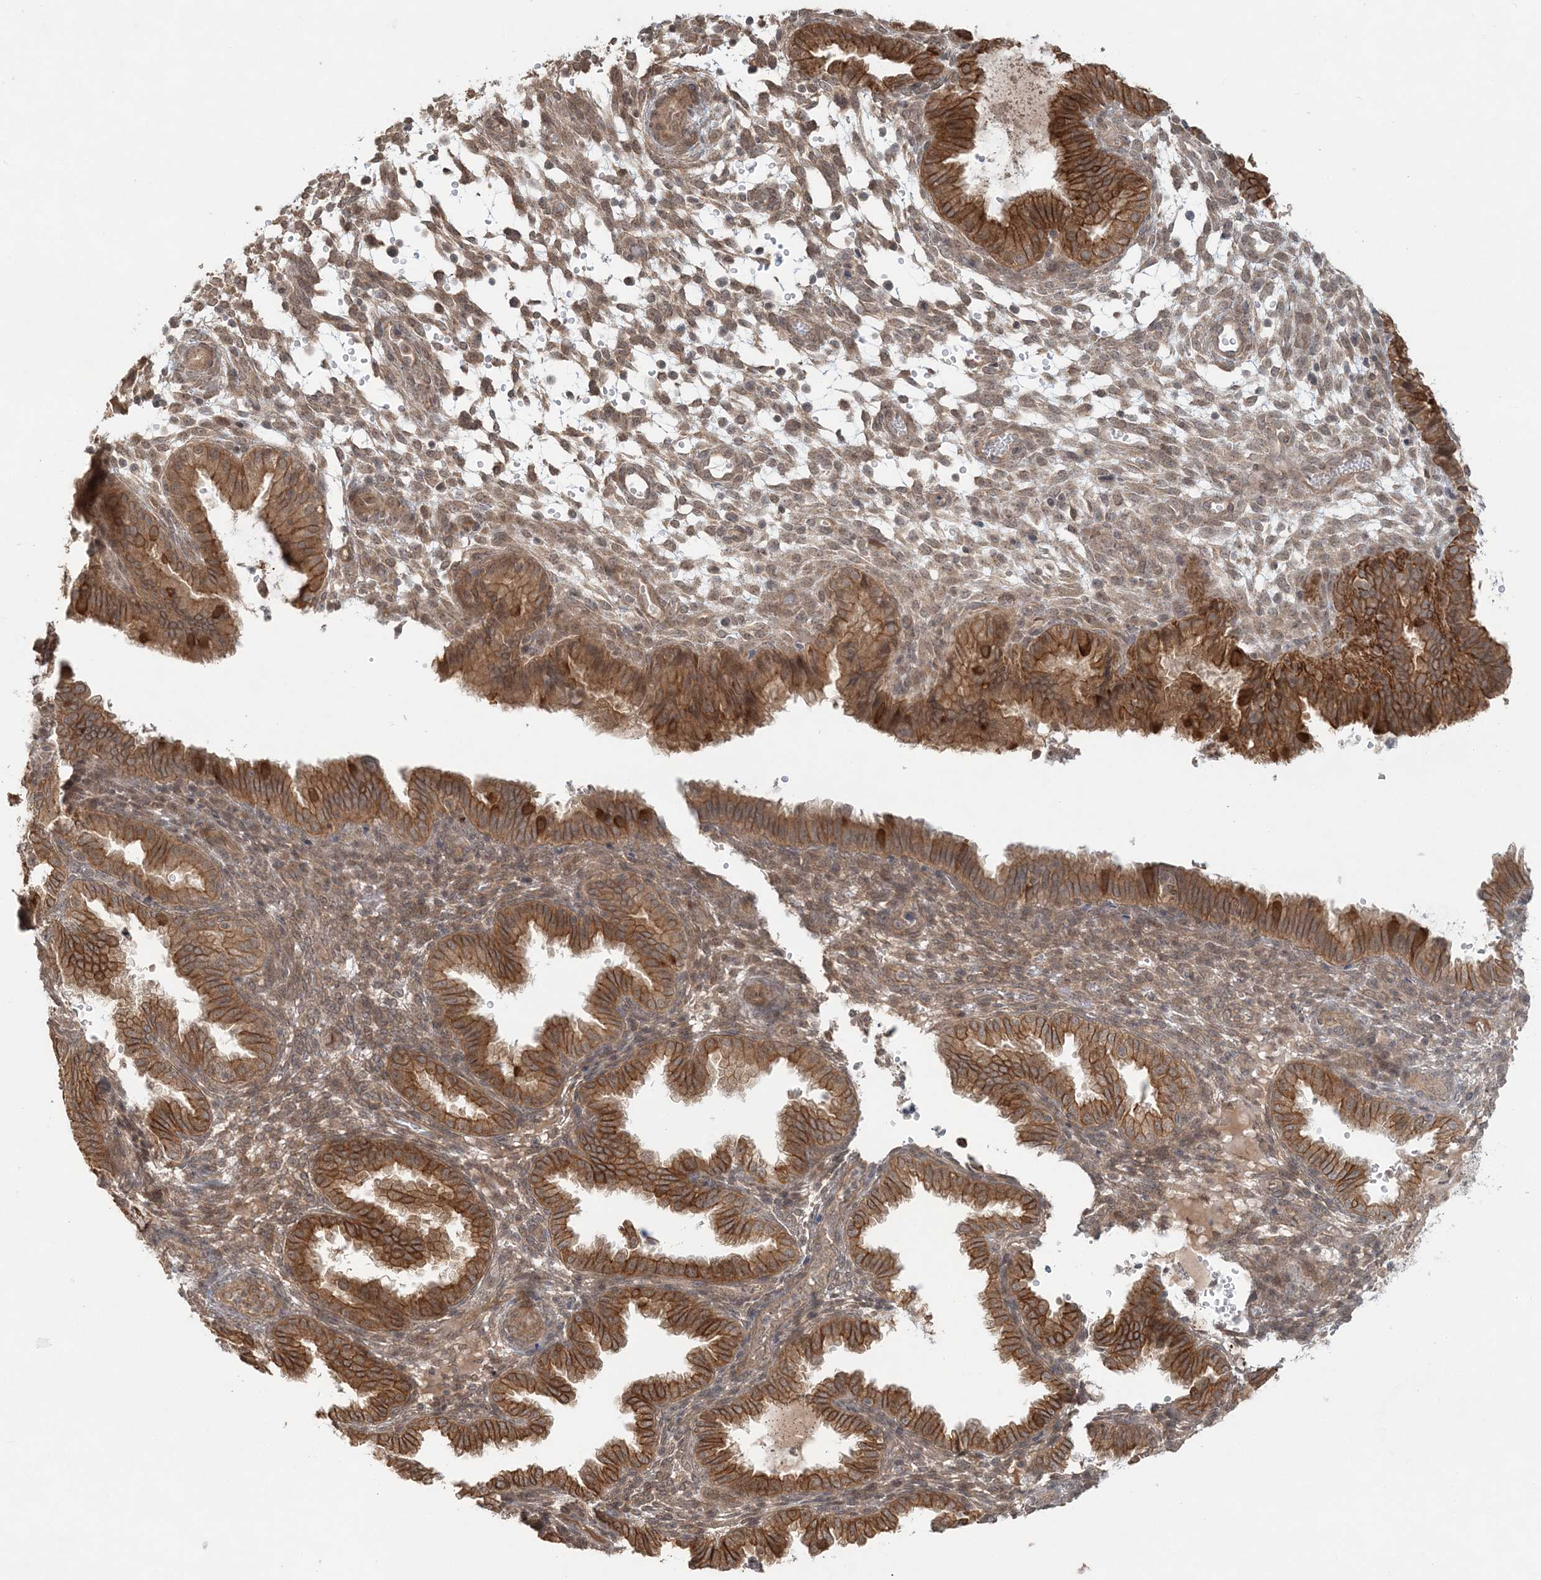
{"staining": {"intensity": "moderate", "quantity": "25%-75%", "location": "cytoplasmic/membranous,nuclear"}, "tissue": "endometrium", "cell_type": "Cells in endometrial stroma", "image_type": "normal", "snomed": [{"axis": "morphology", "description": "Normal tissue, NOS"}, {"axis": "topography", "description": "Endometrium"}], "caption": "Endometrium stained with IHC reveals moderate cytoplasmic/membranous,nuclear positivity in about 25%-75% of cells in endometrial stroma.", "gene": "KIAA0232", "patient": {"sex": "female", "age": 33}}